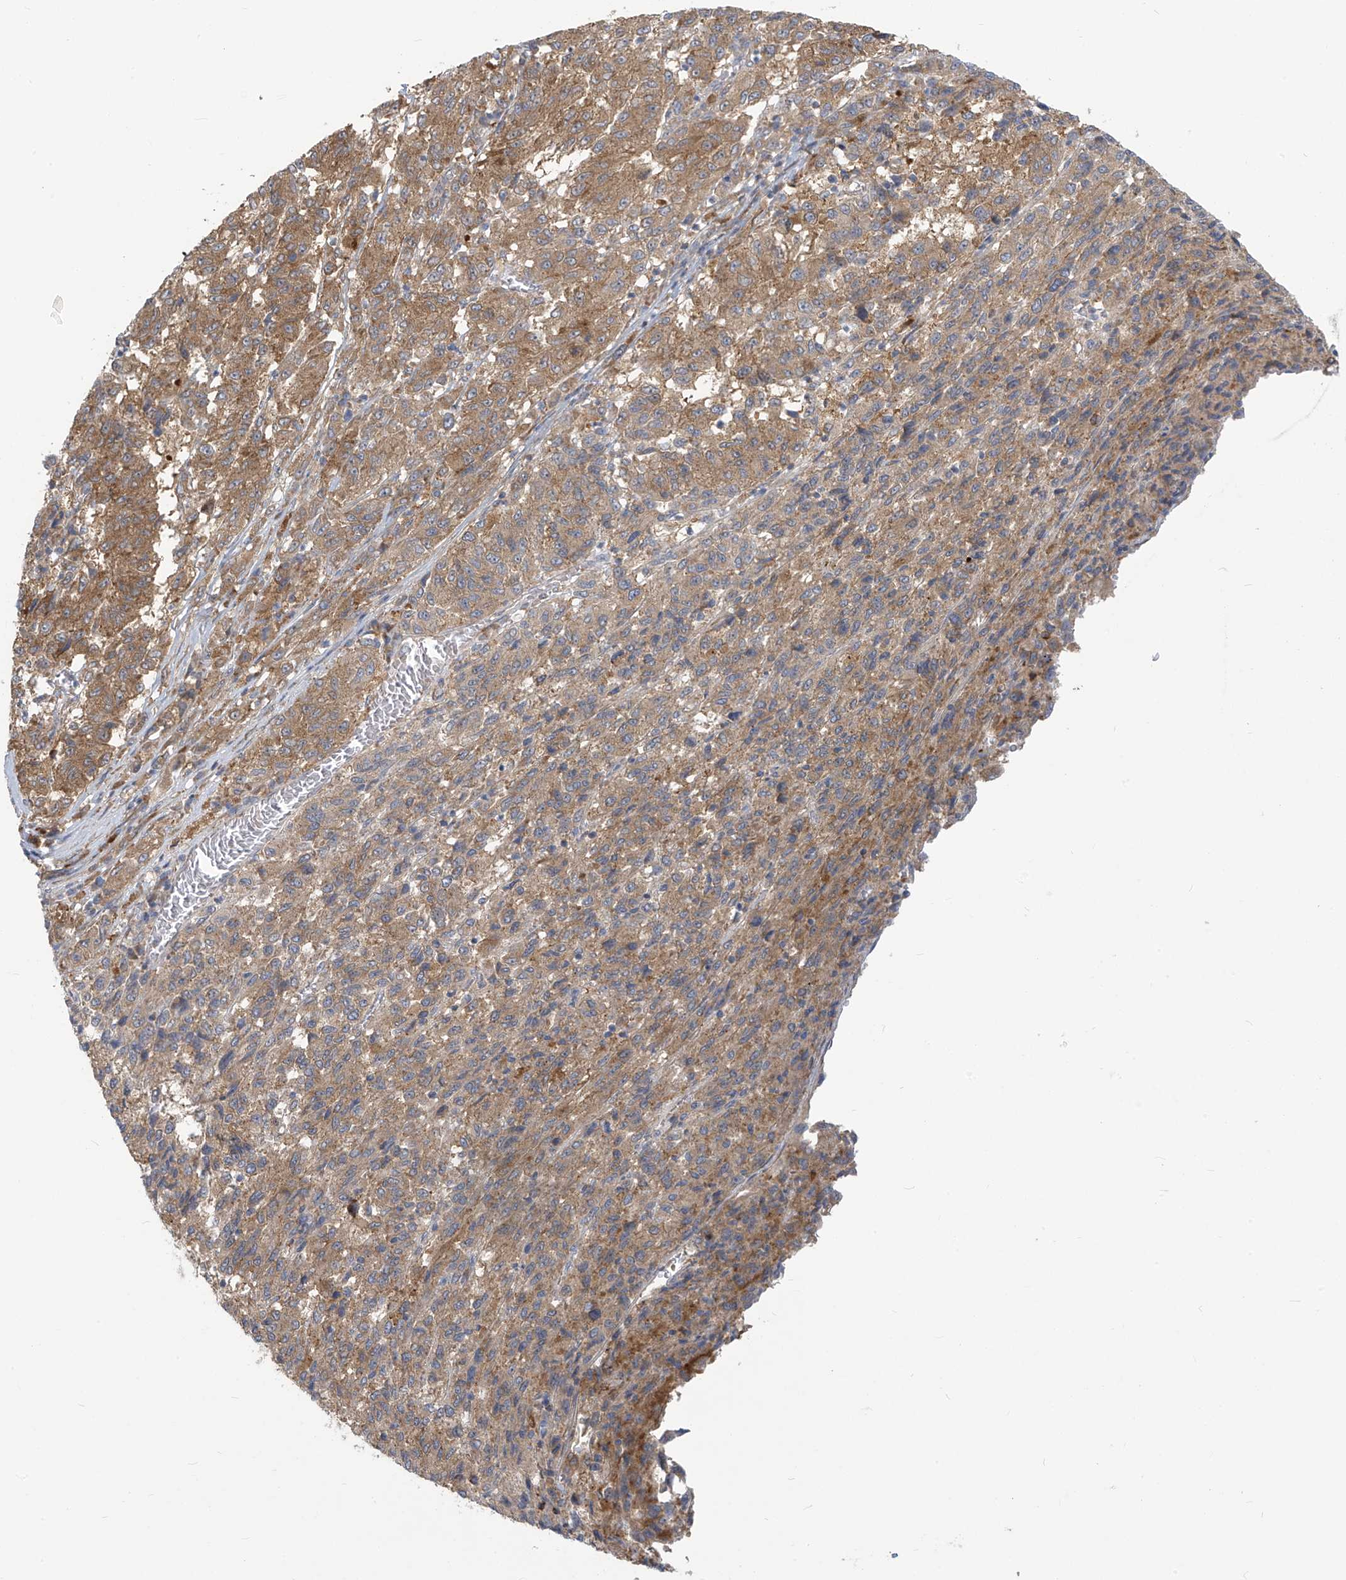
{"staining": {"intensity": "moderate", "quantity": ">75%", "location": "cytoplasmic/membranous"}, "tissue": "melanoma", "cell_type": "Tumor cells", "image_type": "cancer", "snomed": [{"axis": "morphology", "description": "Malignant melanoma, Metastatic site"}, {"axis": "topography", "description": "Lung"}], "caption": "Immunohistochemical staining of human melanoma displays moderate cytoplasmic/membranous protein expression in about >75% of tumor cells. Immunohistochemistry stains the protein of interest in brown and the nuclei are stained blue.", "gene": "ADAT2", "patient": {"sex": "male", "age": 64}}